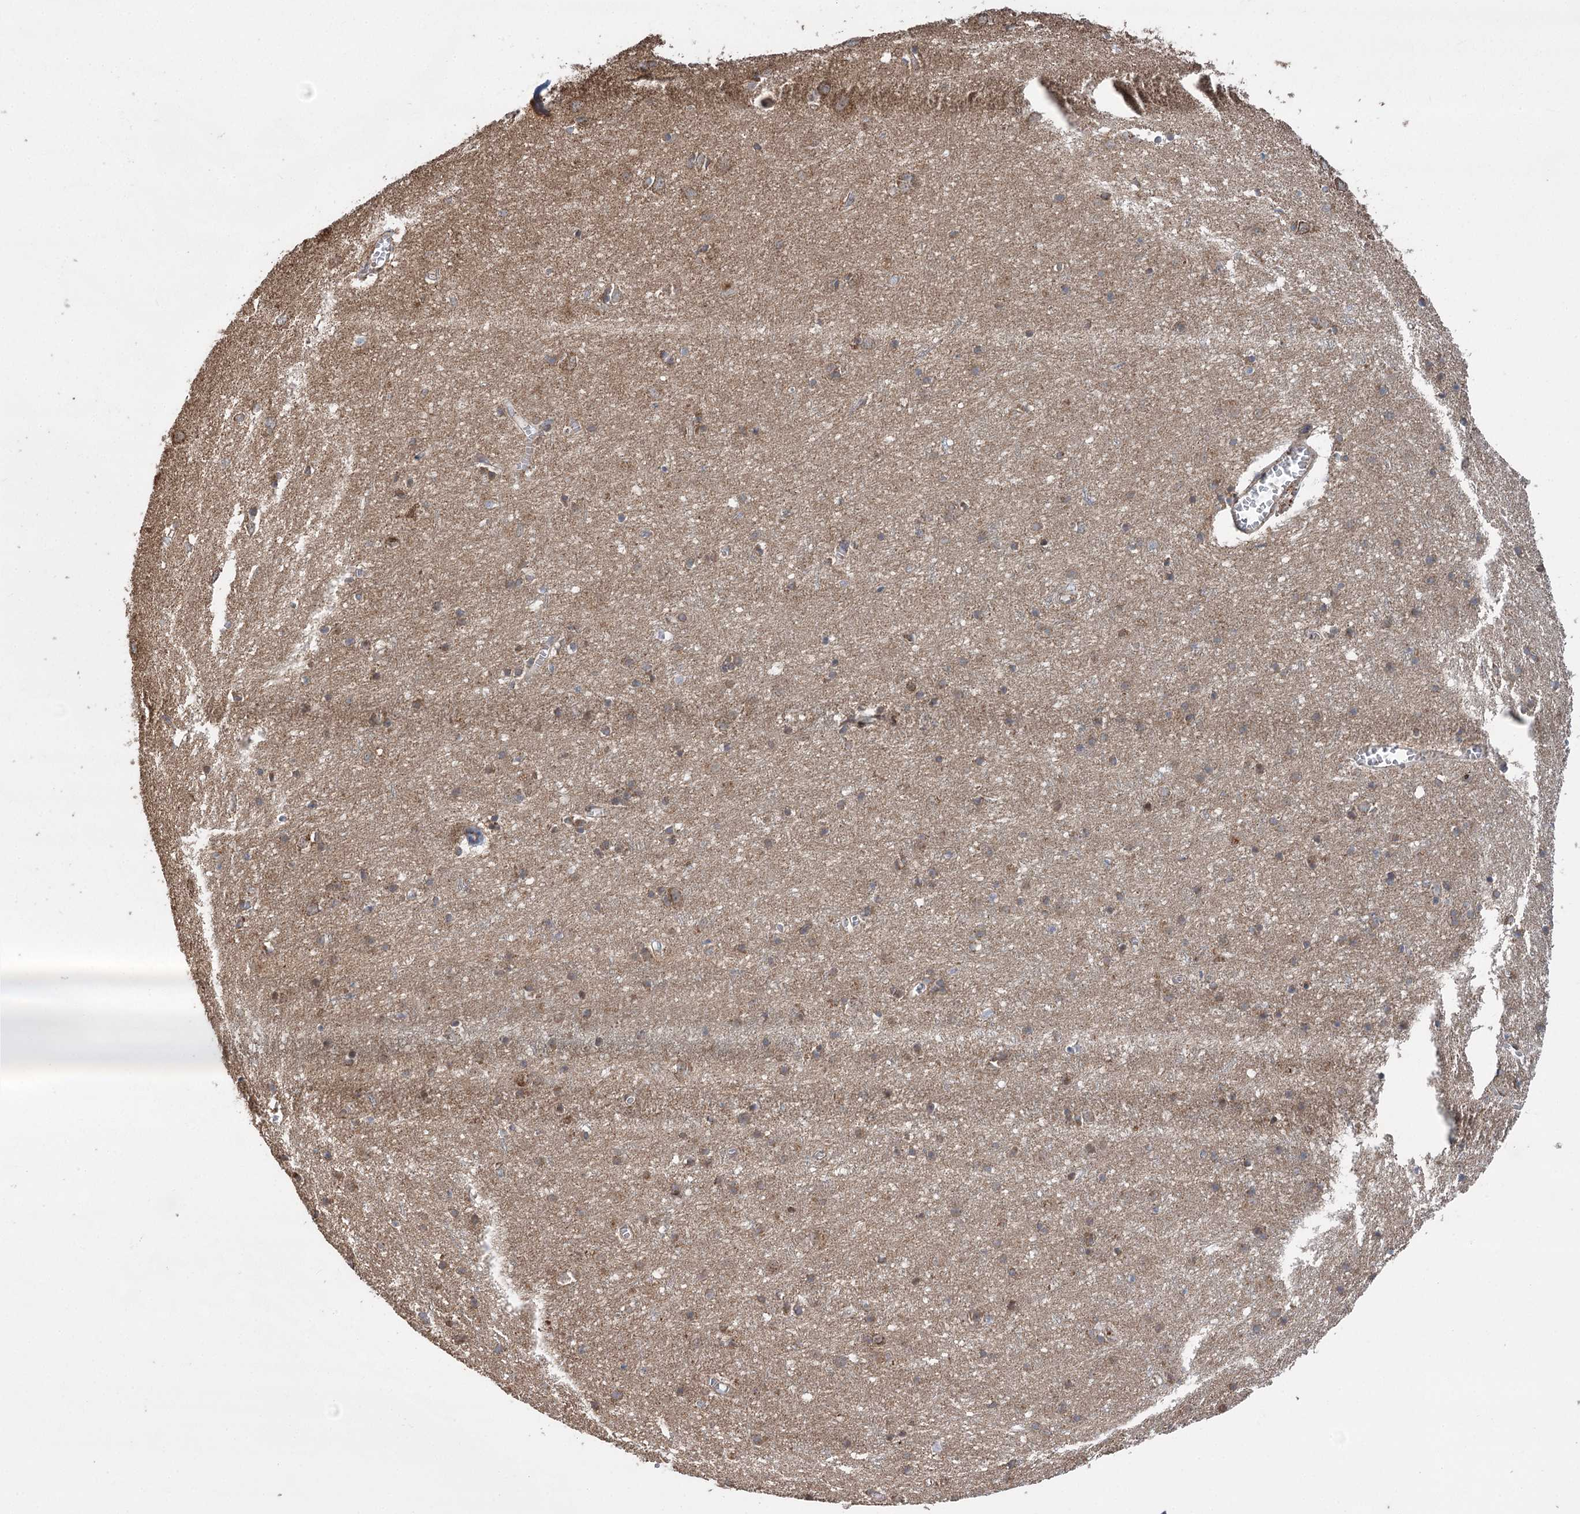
{"staining": {"intensity": "moderate", "quantity": "<25%", "location": "cytoplasmic/membranous"}, "tissue": "cerebral cortex", "cell_type": "Endothelial cells", "image_type": "normal", "snomed": [{"axis": "morphology", "description": "Normal tissue, NOS"}, {"axis": "topography", "description": "Cerebral cortex"}], "caption": "IHC (DAB (3,3'-diaminobenzidine)) staining of normal cerebral cortex demonstrates moderate cytoplasmic/membranous protein positivity in about <25% of endothelial cells. (DAB (3,3'-diaminobenzidine) IHC, brown staining for protein, blue staining for nuclei).", "gene": "RWDD4", "patient": {"sex": "female", "age": 64}}